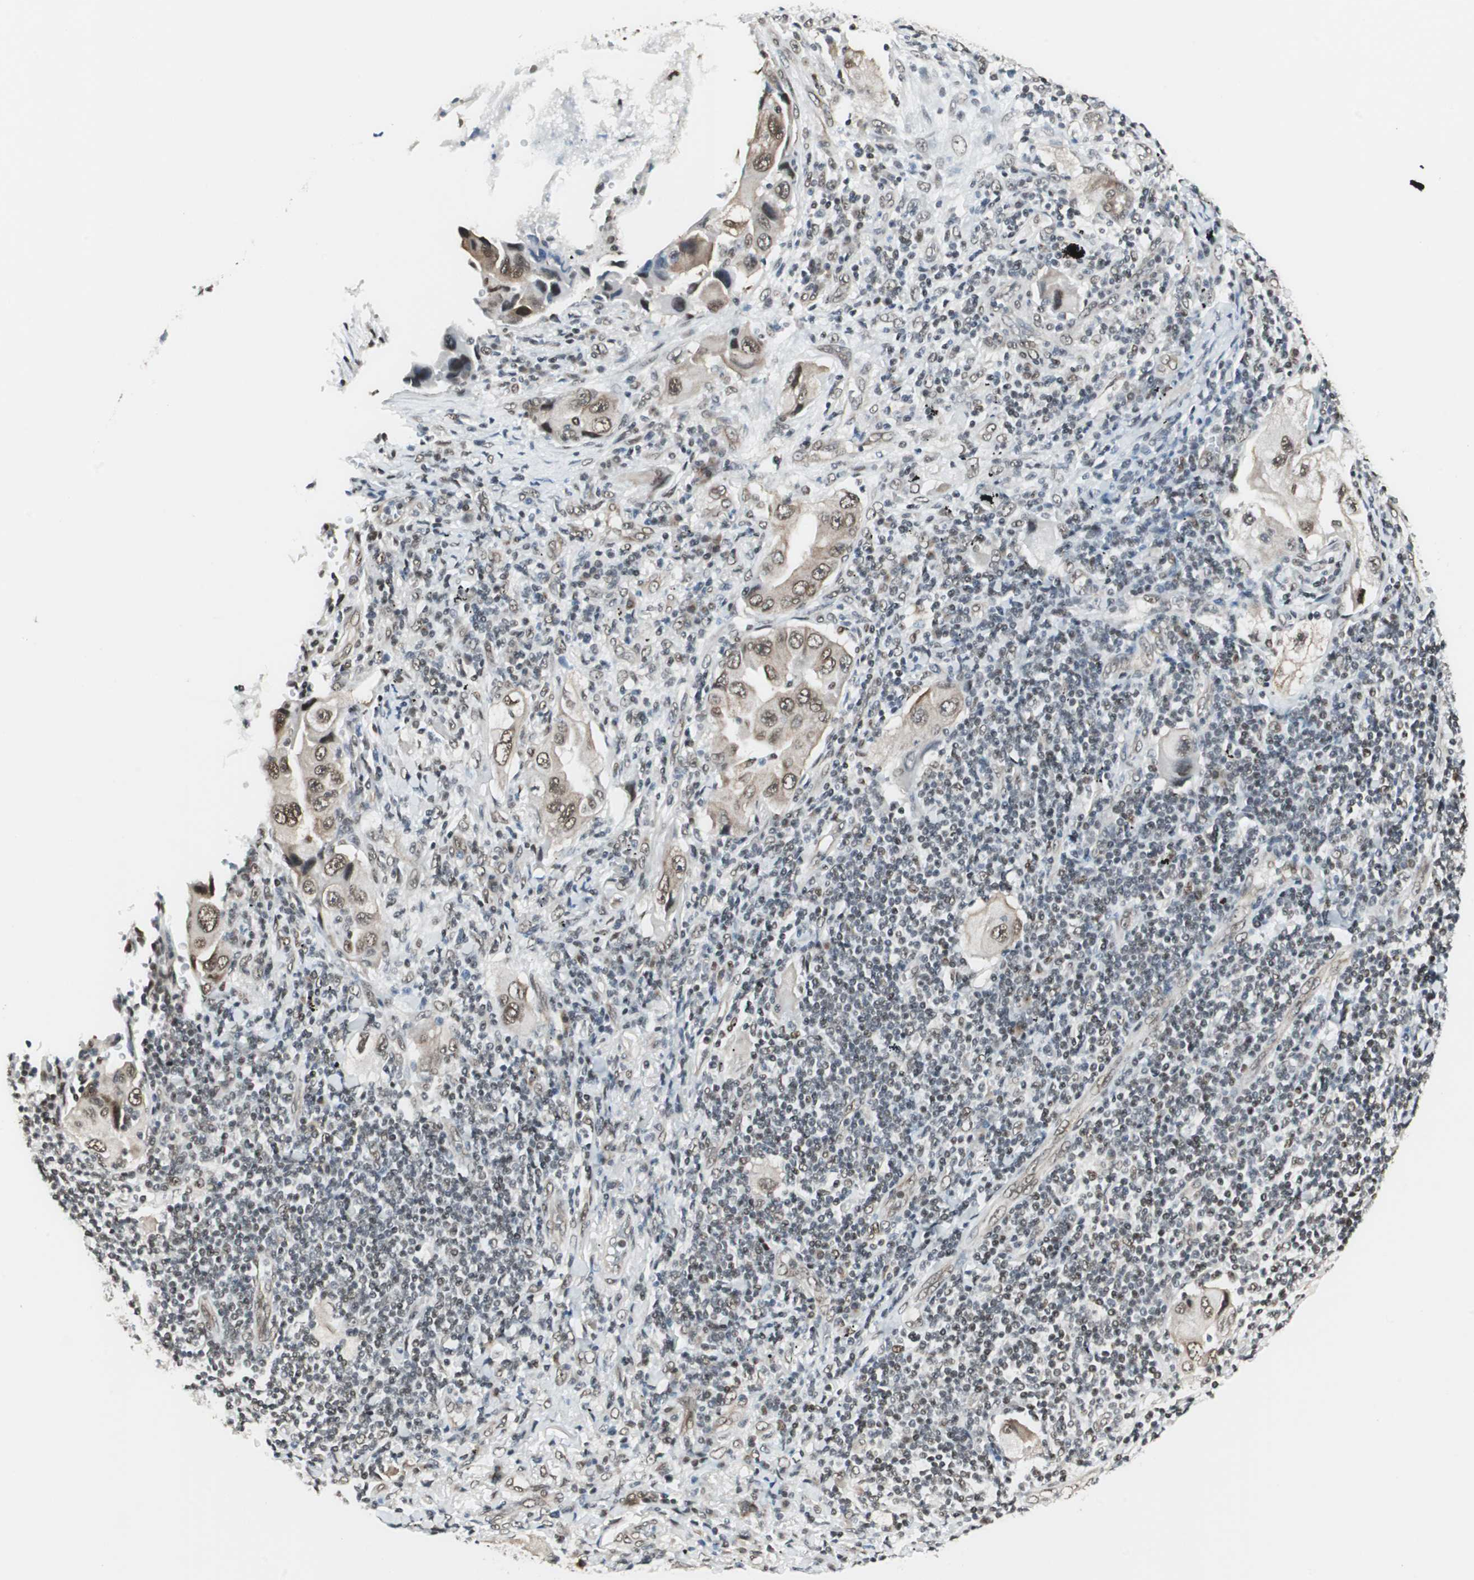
{"staining": {"intensity": "moderate", "quantity": ">75%", "location": "cytoplasmic/membranous,nuclear"}, "tissue": "lung cancer", "cell_type": "Tumor cells", "image_type": "cancer", "snomed": [{"axis": "morphology", "description": "Adenocarcinoma, NOS"}, {"axis": "topography", "description": "Lung"}], "caption": "Protein expression analysis of human adenocarcinoma (lung) reveals moderate cytoplasmic/membranous and nuclear expression in approximately >75% of tumor cells. Nuclei are stained in blue.", "gene": "ZBTB17", "patient": {"sex": "female", "age": 65}}